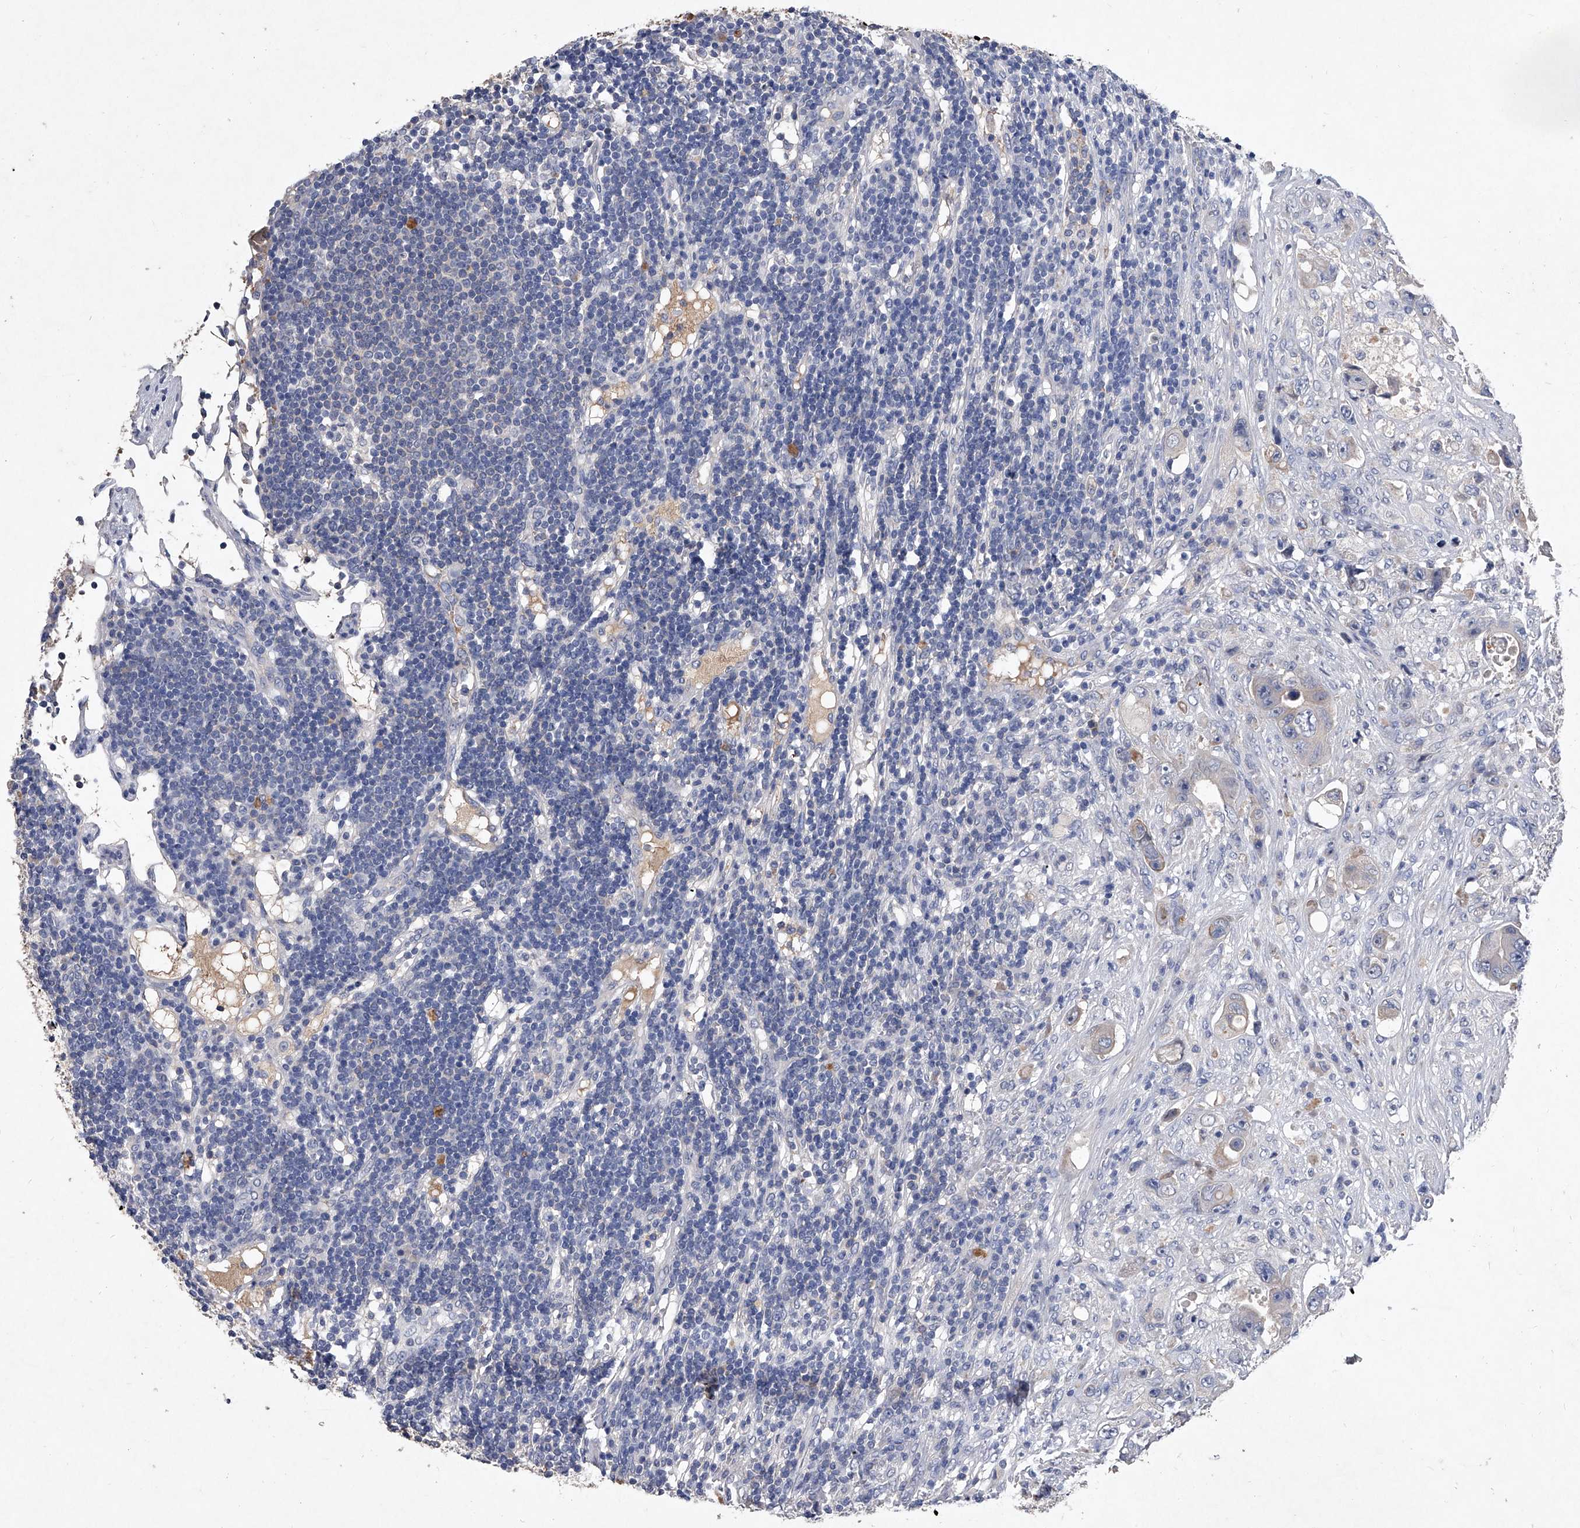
{"staining": {"intensity": "negative", "quantity": "none", "location": "none"}, "tissue": "colorectal cancer", "cell_type": "Tumor cells", "image_type": "cancer", "snomed": [{"axis": "morphology", "description": "Adenocarcinoma, NOS"}, {"axis": "topography", "description": "Colon"}], "caption": "Image shows no significant protein expression in tumor cells of colorectal cancer (adenocarcinoma).", "gene": "C5", "patient": {"sex": "female", "age": 46}}